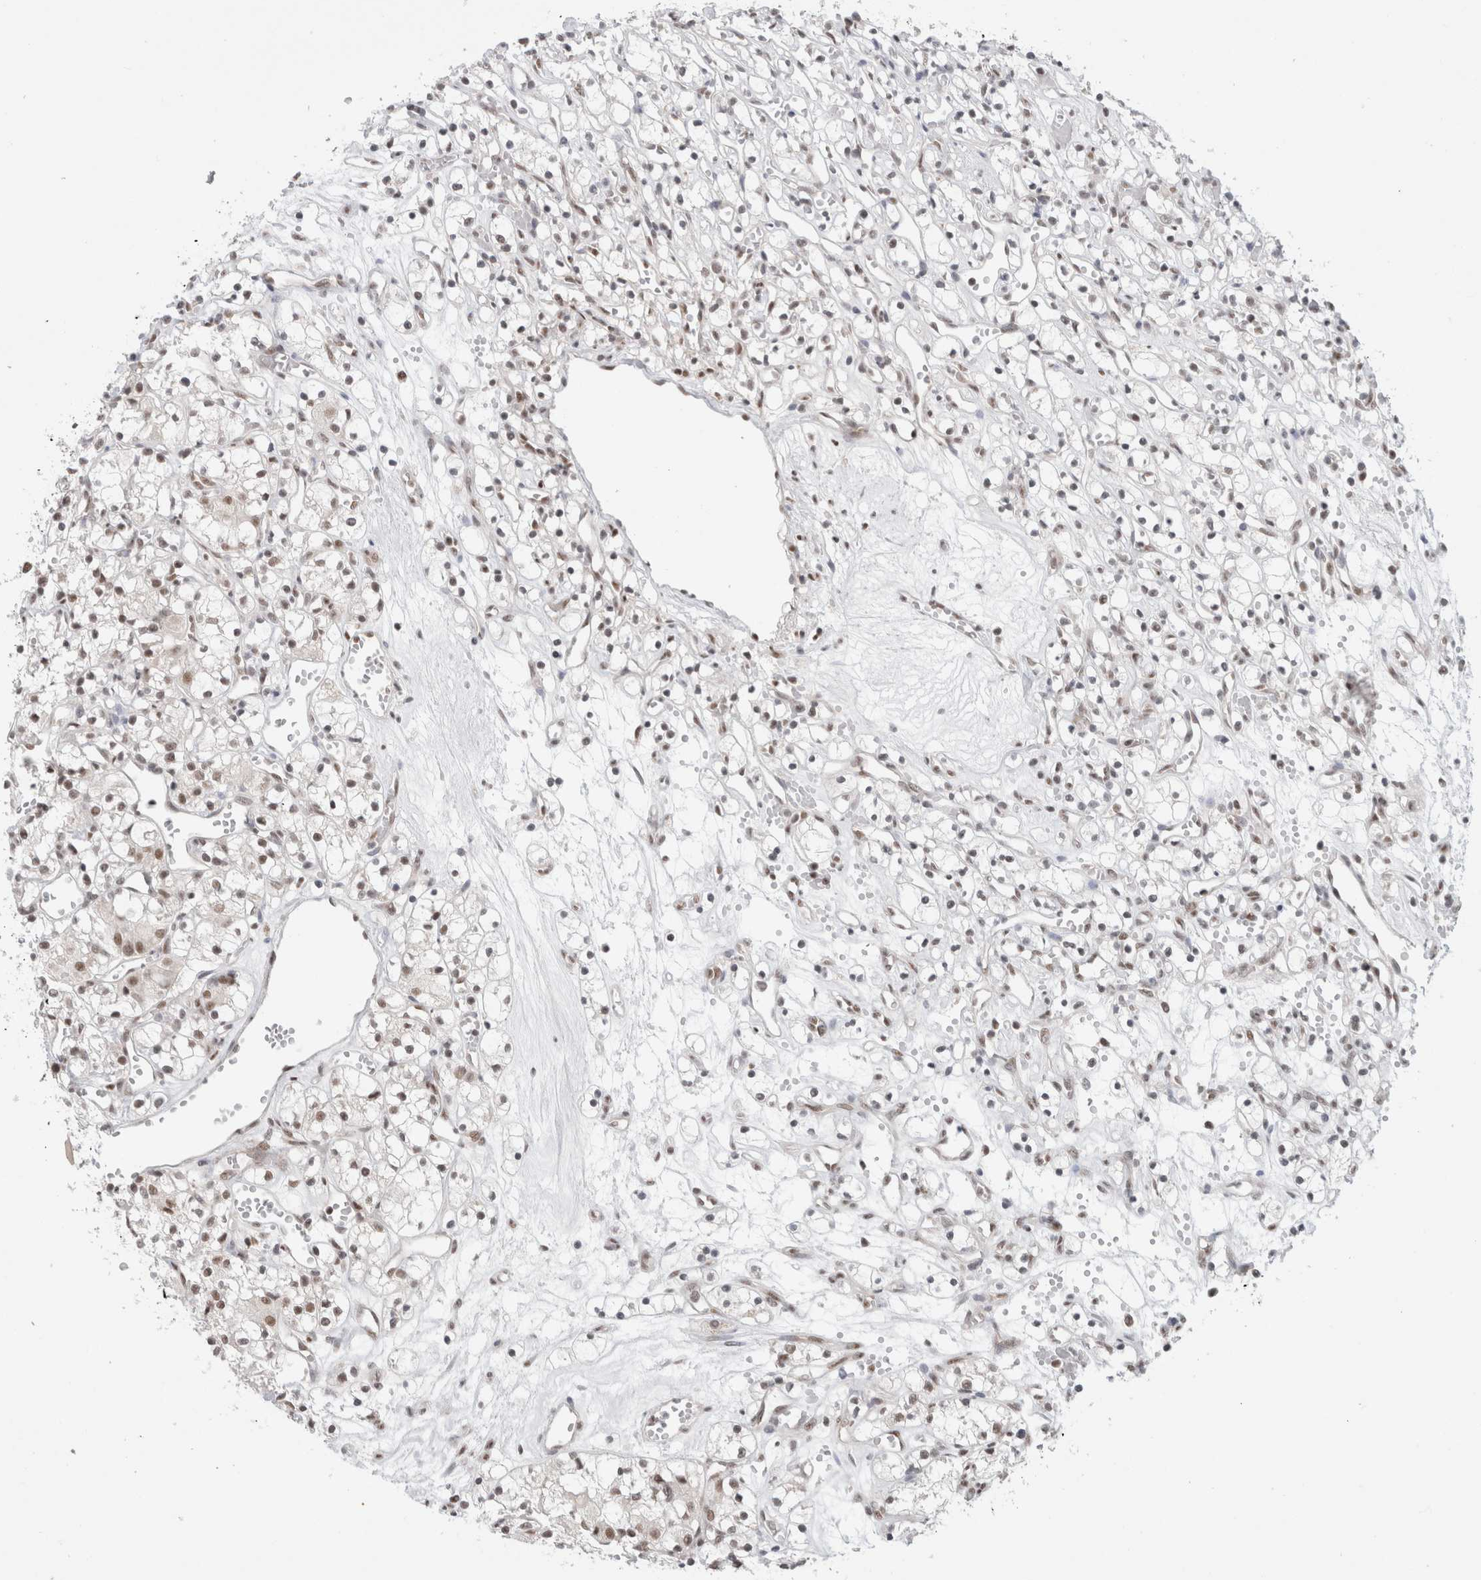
{"staining": {"intensity": "weak", "quantity": ">75%", "location": "nuclear"}, "tissue": "renal cancer", "cell_type": "Tumor cells", "image_type": "cancer", "snomed": [{"axis": "morphology", "description": "Adenocarcinoma, NOS"}, {"axis": "topography", "description": "Kidney"}], "caption": "A brown stain shows weak nuclear staining of a protein in human renal cancer (adenocarcinoma) tumor cells. (Stains: DAB (3,3'-diaminobenzidine) in brown, nuclei in blue, Microscopy: brightfield microscopy at high magnification).", "gene": "TRMT12", "patient": {"sex": "female", "age": 59}}